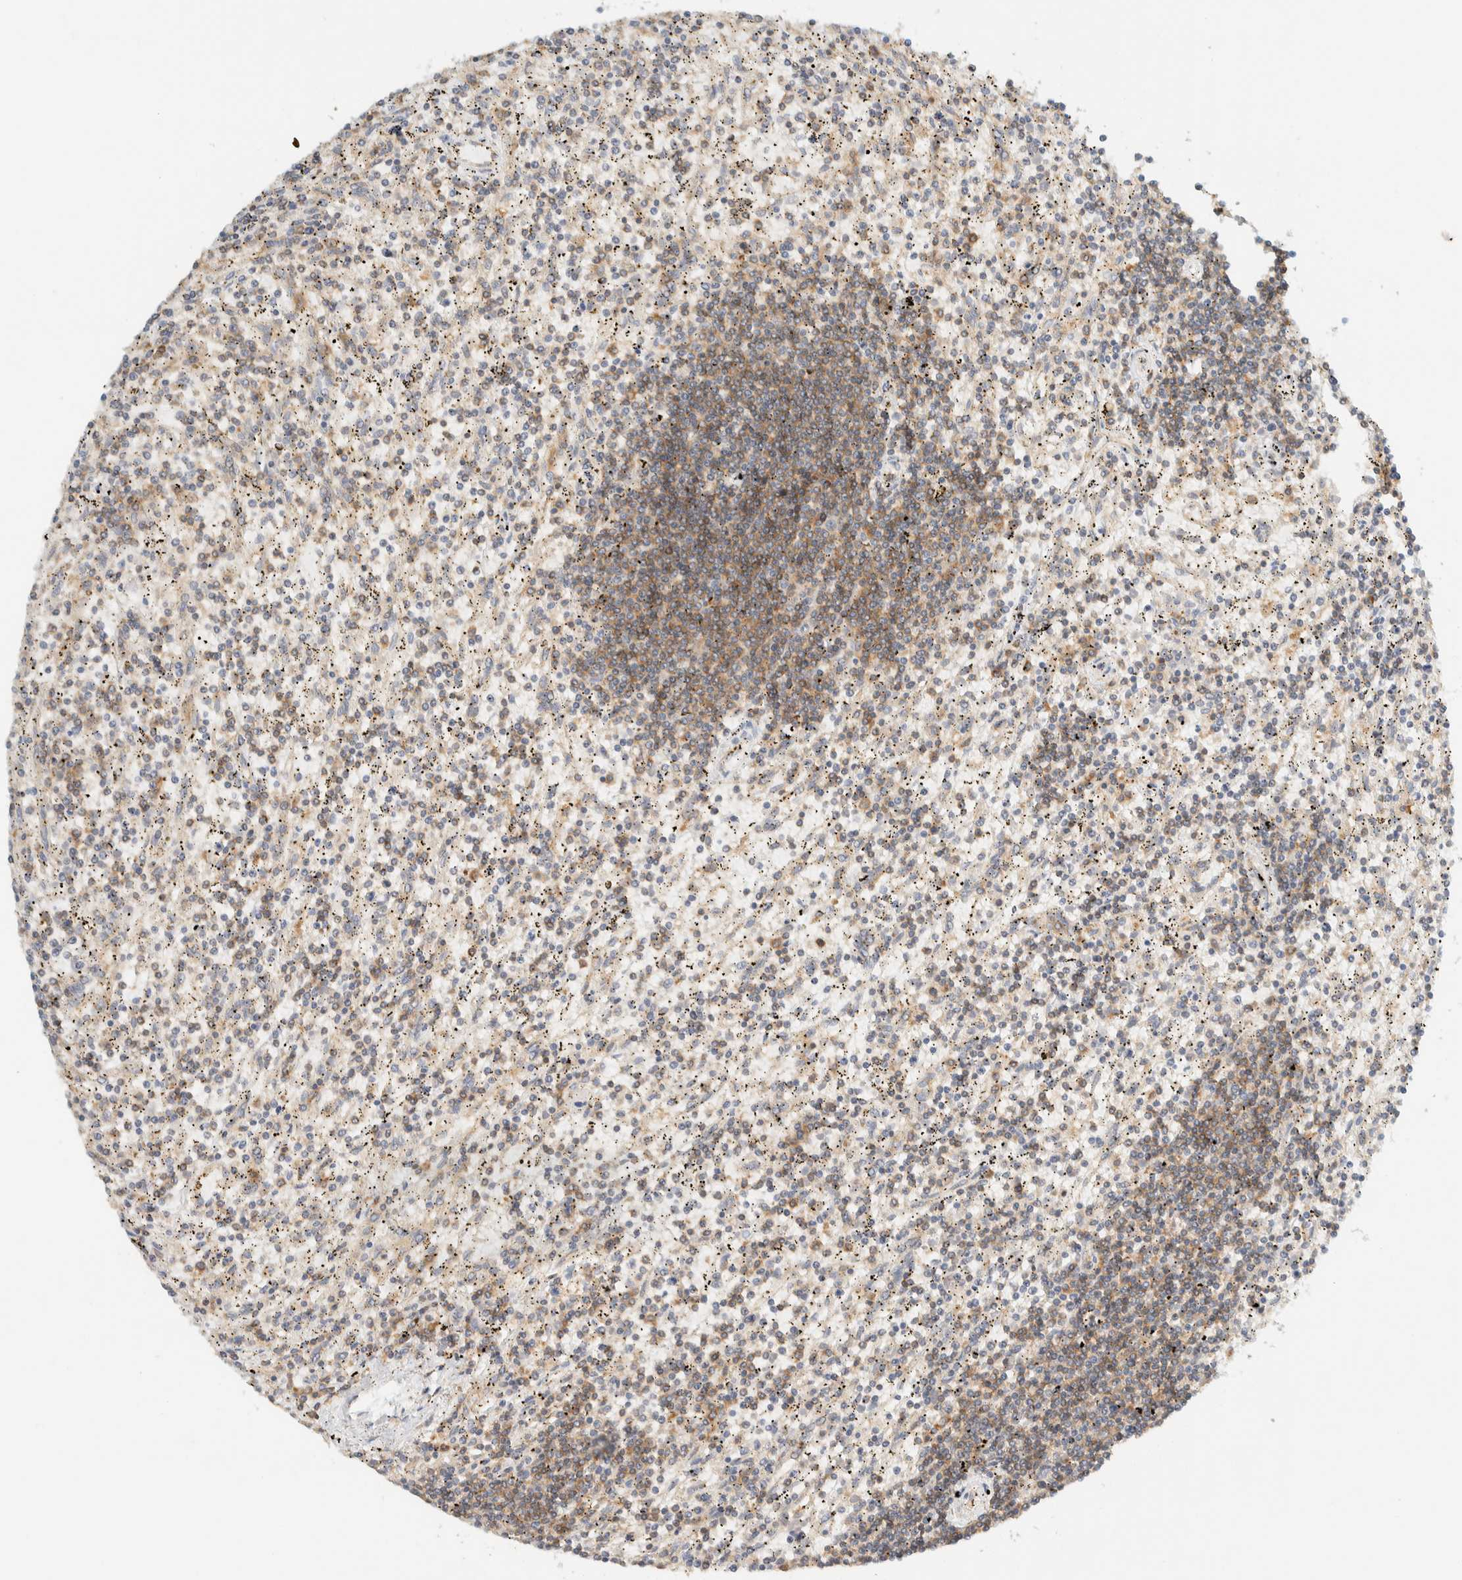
{"staining": {"intensity": "weak", "quantity": "<25%", "location": "cytoplasmic/membranous"}, "tissue": "lymphoma", "cell_type": "Tumor cells", "image_type": "cancer", "snomed": [{"axis": "morphology", "description": "Malignant lymphoma, non-Hodgkin's type, Low grade"}, {"axis": "topography", "description": "Spleen"}], "caption": "Image shows no significant protein staining in tumor cells of lymphoma. (DAB immunohistochemistry (IHC) visualized using brightfield microscopy, high magnification).", "gene": "ARFGEF1", "patient": {"sex": "male", "age": 76}}